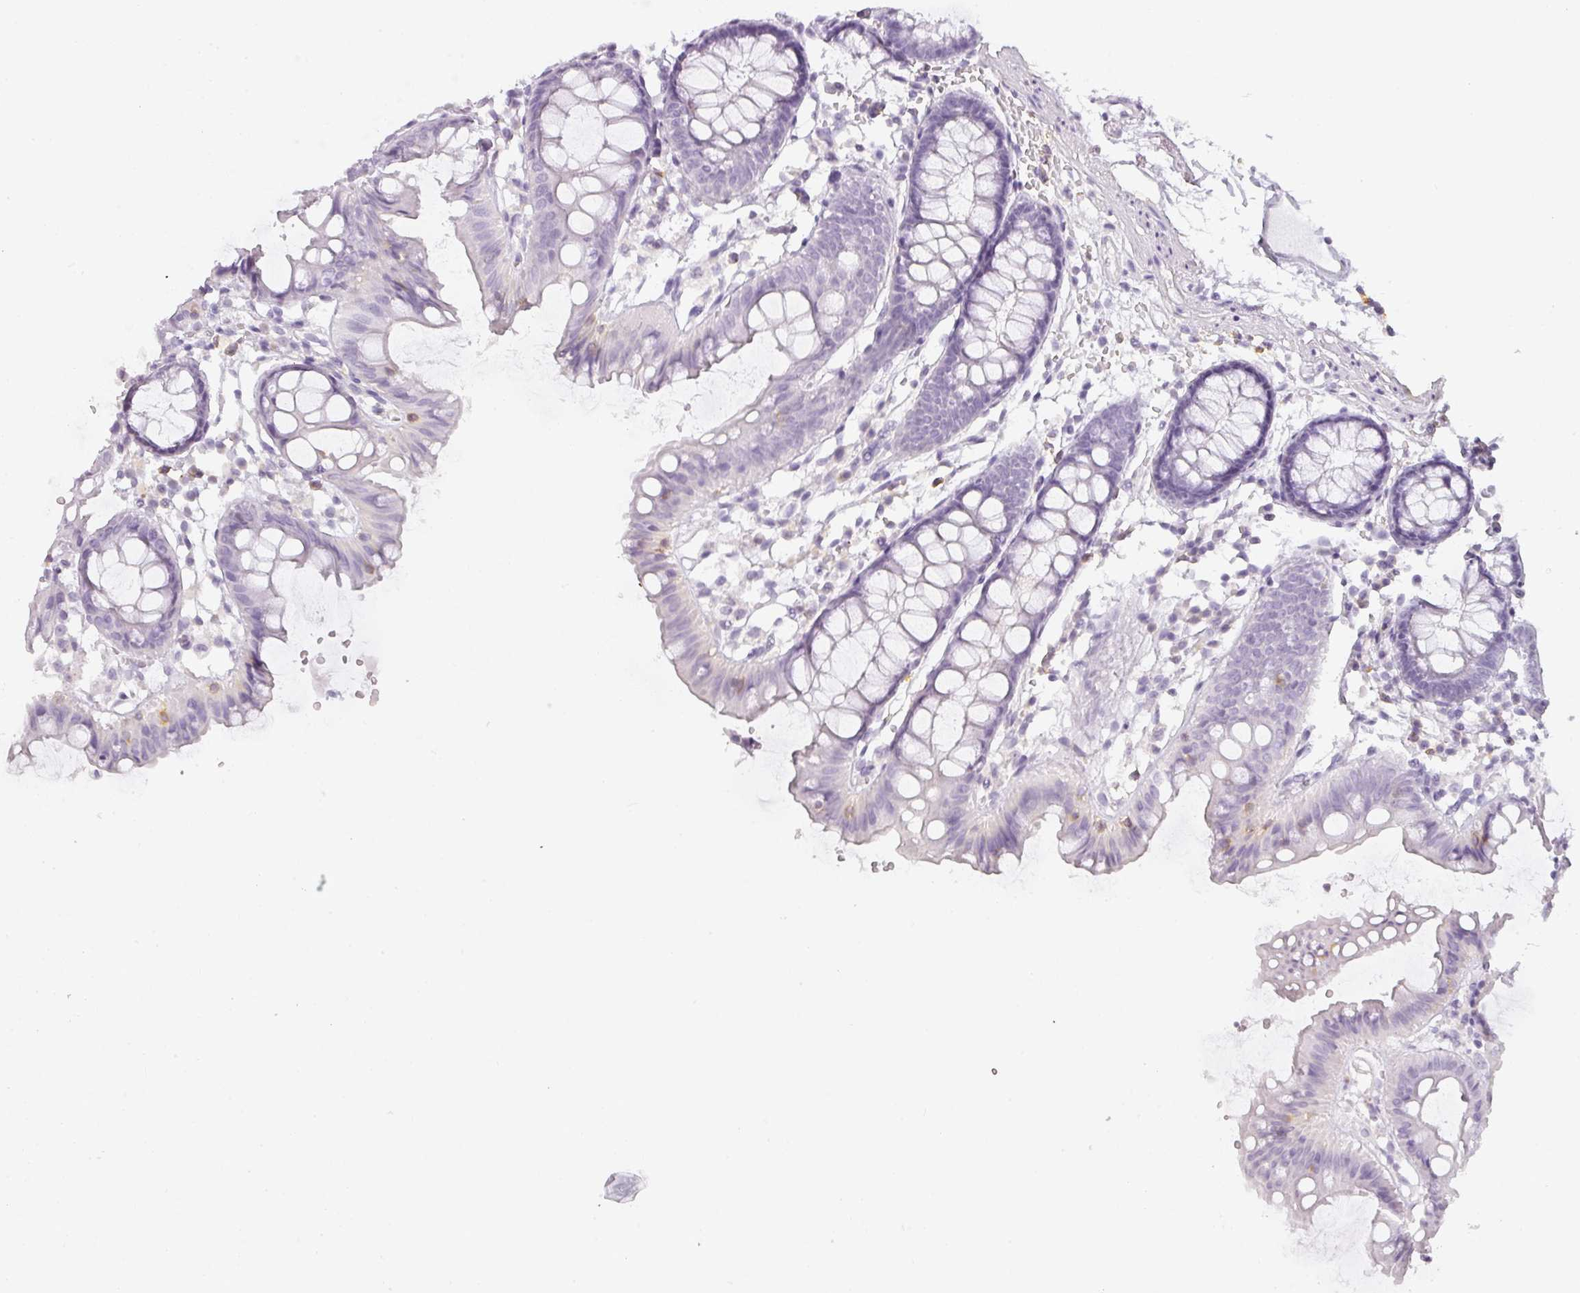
{"staining": {"intensity": "negative", "quantity": "none", "location": "none"}, "tissue": "colon", "cell_type": "Endothelial cells", "image_type": "normal", "snomed": [{"axis": "morphology", "description": "Normal tissue, NOS"}, {"axis": "topography", "description": "Colon"}], "caption": "This micrograph is of benign colon stained with immunohistochemistry (IHC) to label a protein in brown with the nuclei are counter-stained blue. There is no positivity in endothelial cells. (Stains: DAB immunohistochemistry (IHC) with hematoxylin counter stain, Microscopy: brightfield microscopy at high magnification).", "gene": "TMEM42", "patient": {"sex": "female", "age": 84}}